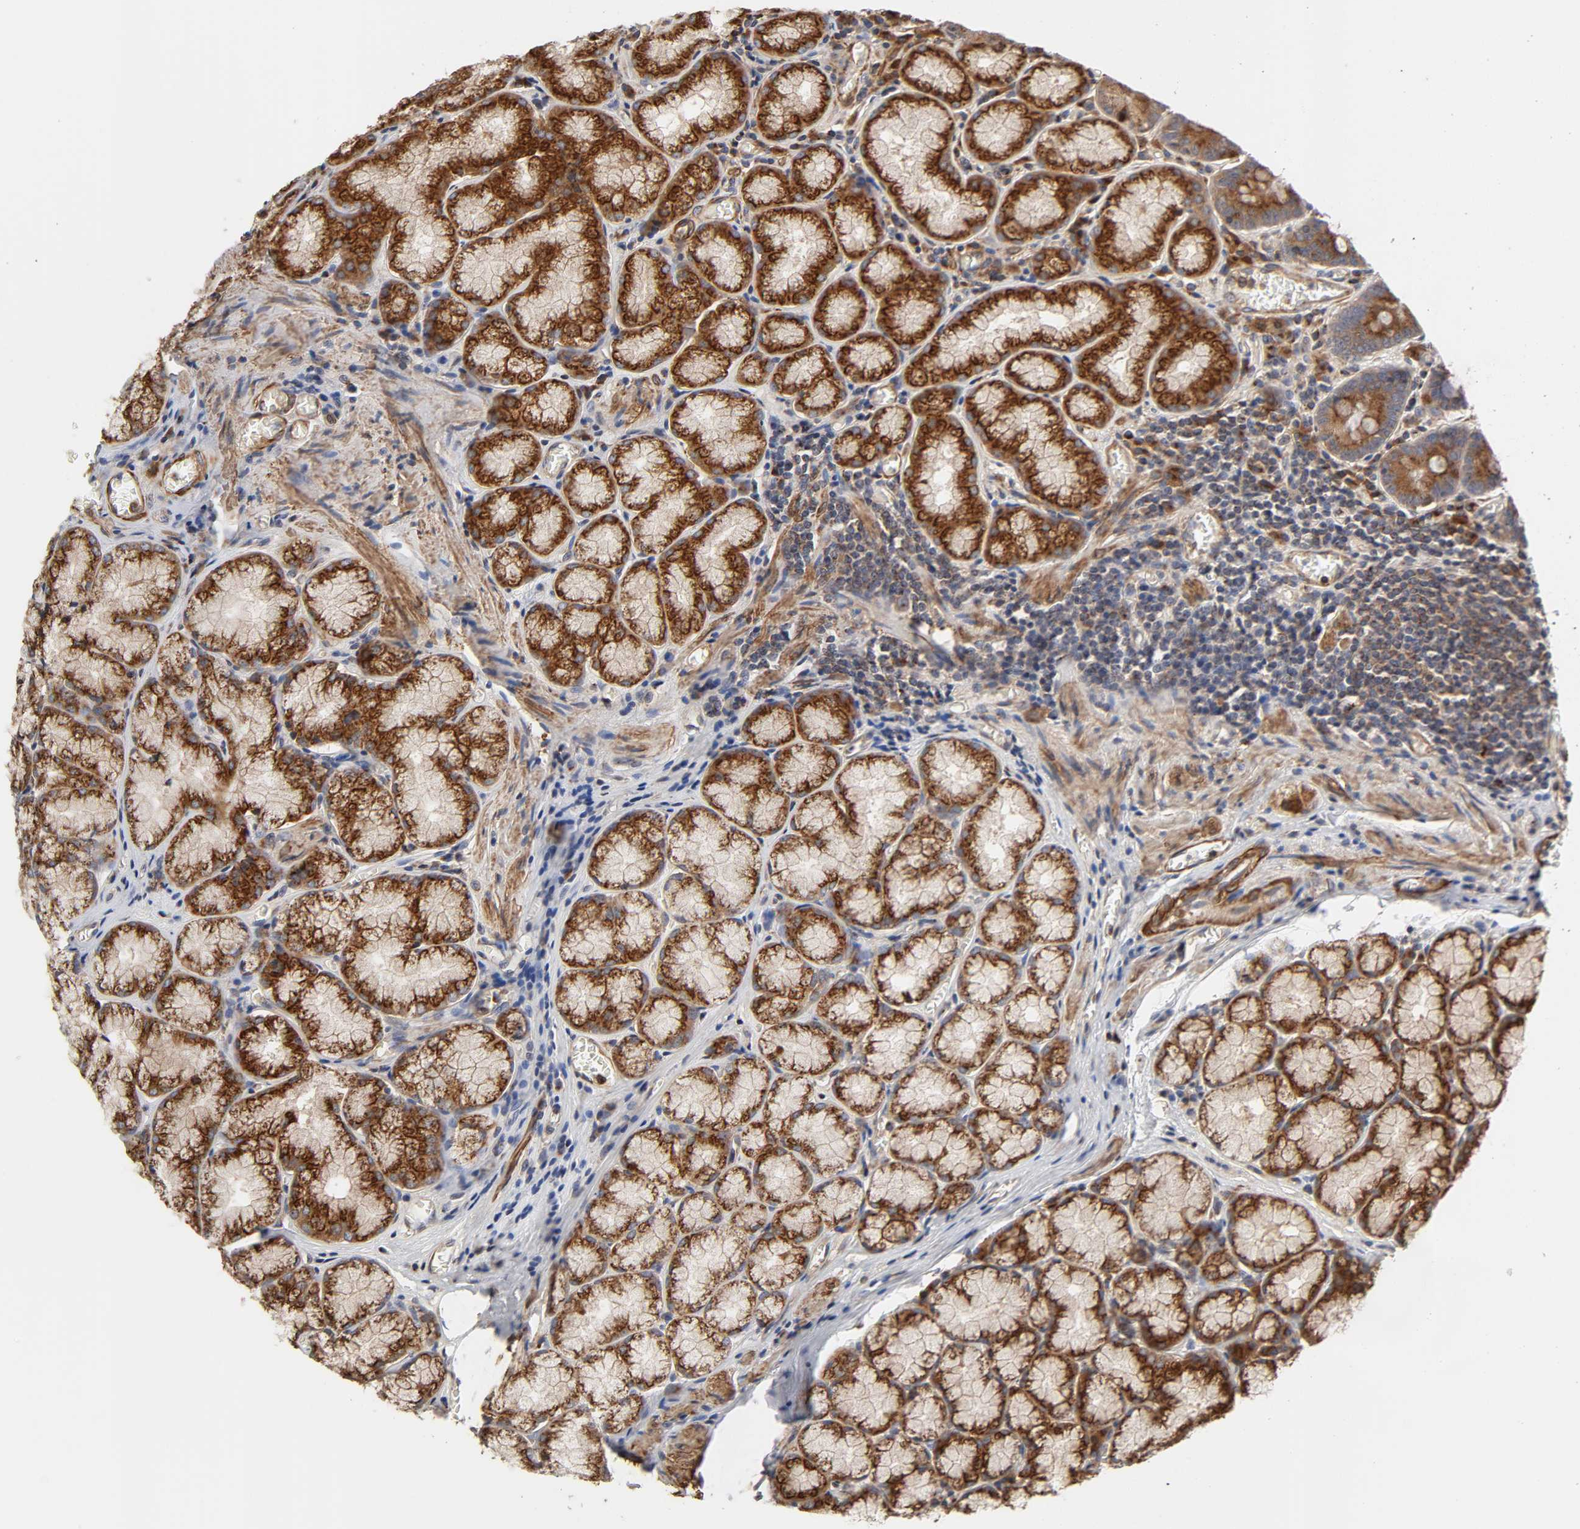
{"staining": {"intensity": "strong", "quantity": ">75%", "location": "cytoplasmic/membranous"}, "tissue": "stomach", "cell_type": "Glandular cells", "image_type": "normal", "snomed": [{"axis": "morphology", "description": "Normal tissue, NOS"}, {"axis": "topography", "description": "Stomach, lower"}], "caption": "Protein analysis of normal stomach demonstrates strong cytoplasmic/membranous positivity in approximately >75% of glandular cells. (brown staining indicates protein expression, while blue staining denotes nuclei).", "gene": "GNPTG", "patient": {"sex": "male", "age": 56}}